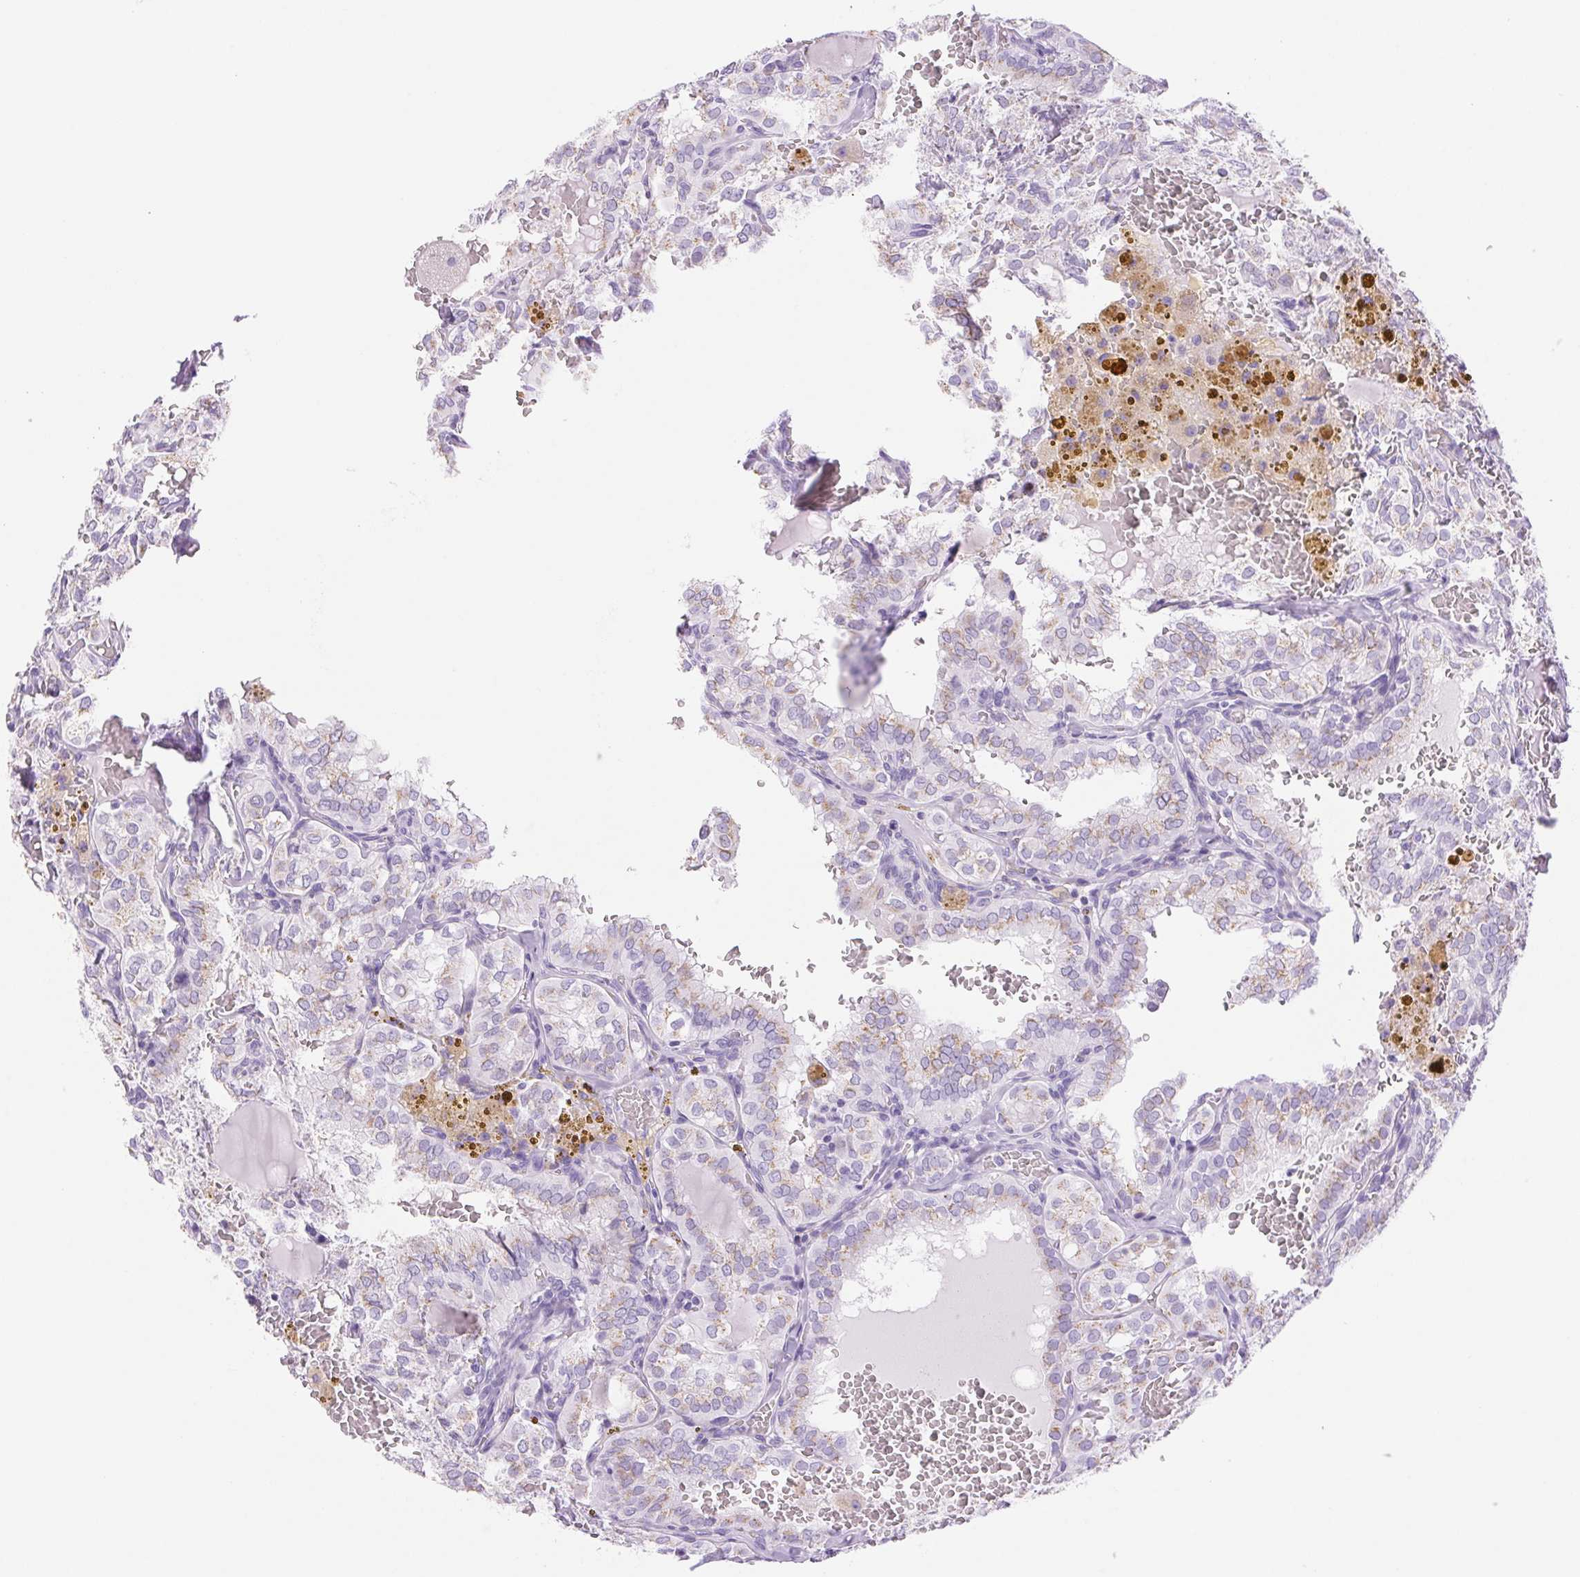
{"staining": {"intensity": "weak", "quantity": "<25%", "location": "cytoplasmic/membranous"}, "tissue": "thyroid cancer", "cell_type": "Tumor cells", "image_type": "cancer", "snomed": [{"axis": "morphology", "description": "Papillary adenocarcinoma, NOS"}, {"axis": "topography", "description": "Thyroid gland"}], "caption": "A high-resolution micrograph shows immunohistochemistry (IHC) staining of thyroid cancer (papillary adenocarcinoma), which shows no significant positivity in tumor cells.", "gene": "SERPINB3", "patient": {"sex": "male", "age": 20}}